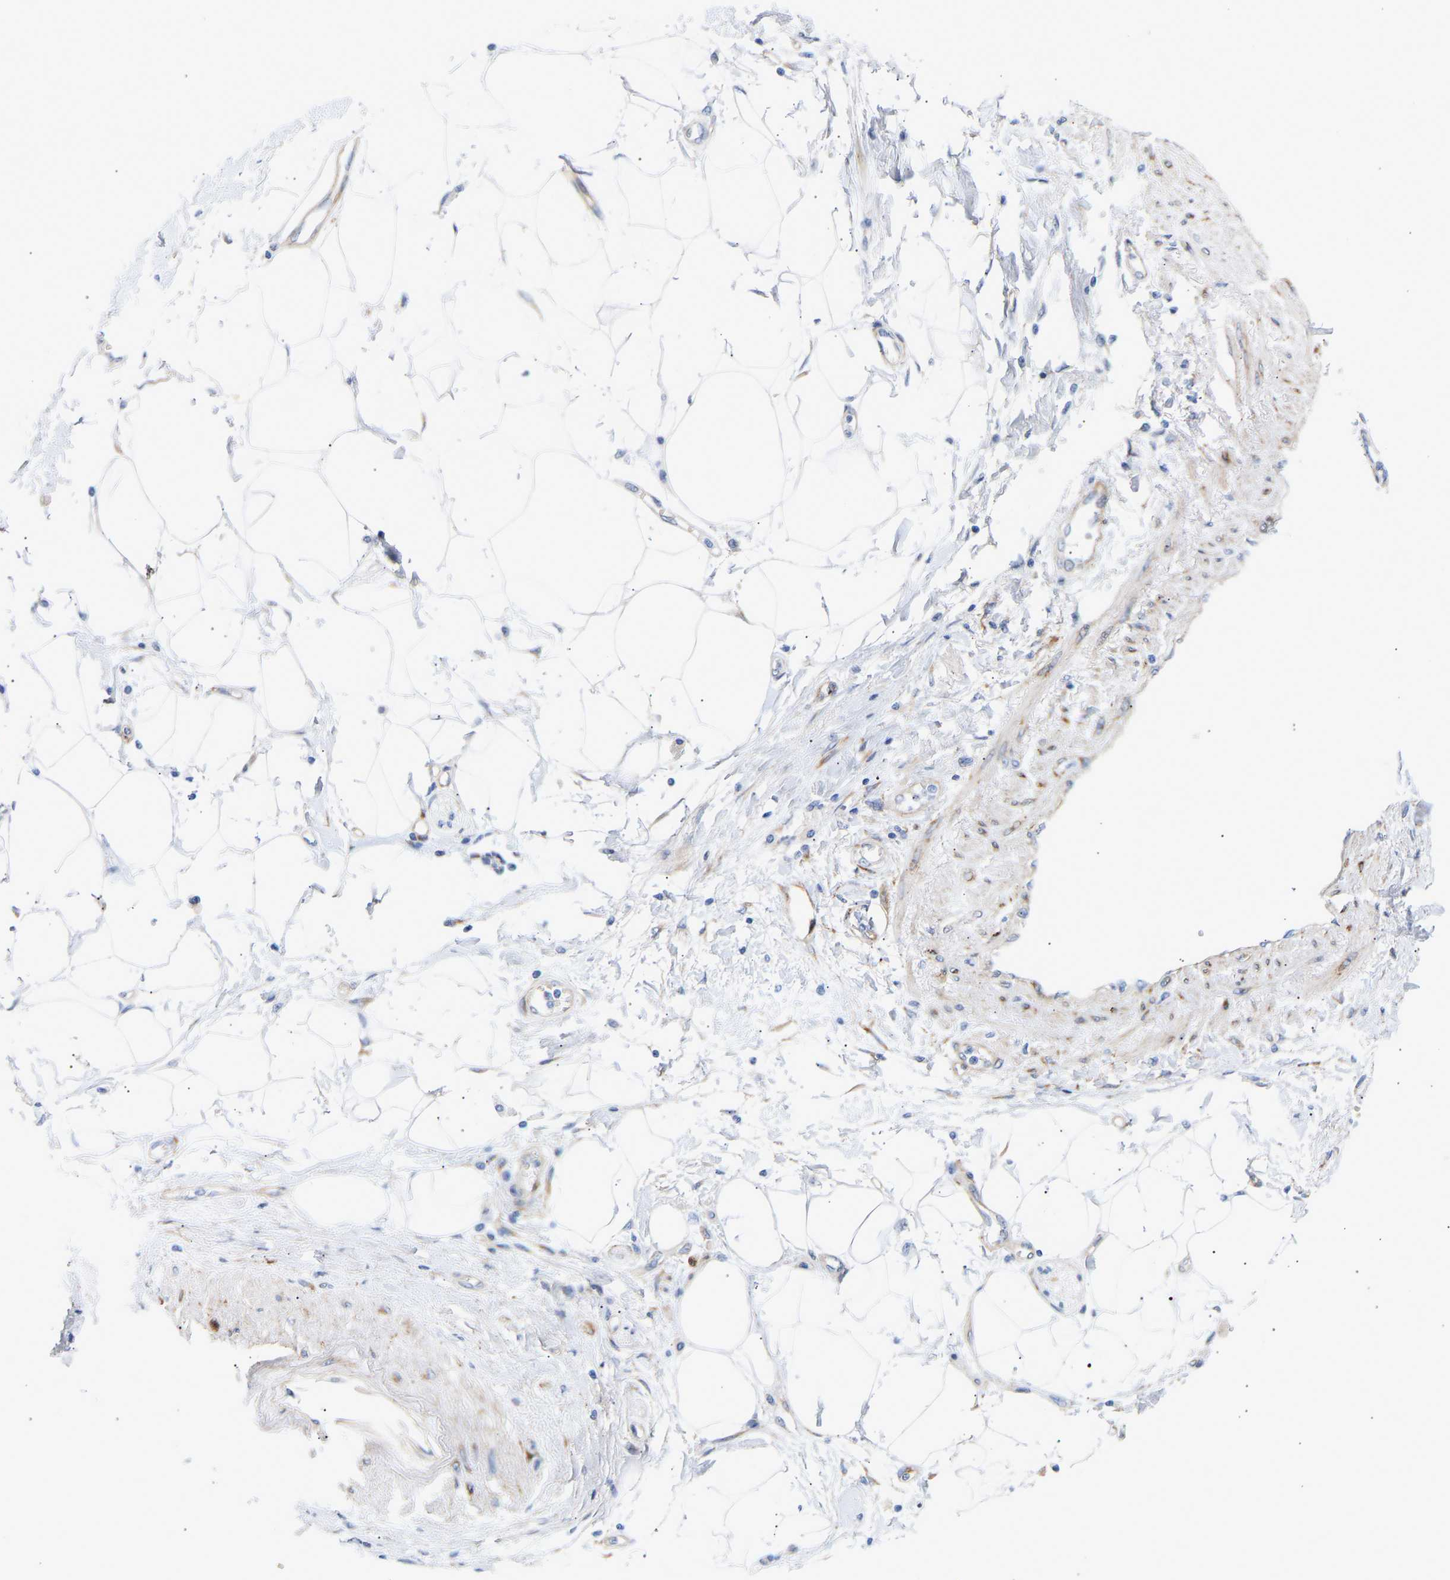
{"staining": {"intensity": "negative", "quantity": "none", "location": "none"}, "tissue": "adipose tissue", "cell_type": "Adipocytes", "image_type": "normal", "snomed": [{"axis": "morphology", "description": "Normal tissue, NOS"}, {"axis": "morphology", "description": "Adenocarcinoma, NOS"}, {"axis": "topography", "description": "Duodenum"}, {"axis": "topography", "description": "Peripheral nerve tissue"}], "caption": "DAB (3,3'-diaminobenzidine) immunohistochemical staining of normal adipose tissue shows no significant expression in adipocytes. (IHC, brightfield microscopy, high magnification).", "gene": "IGFBP7", "patient": {"sex": "female", "age": 60}}